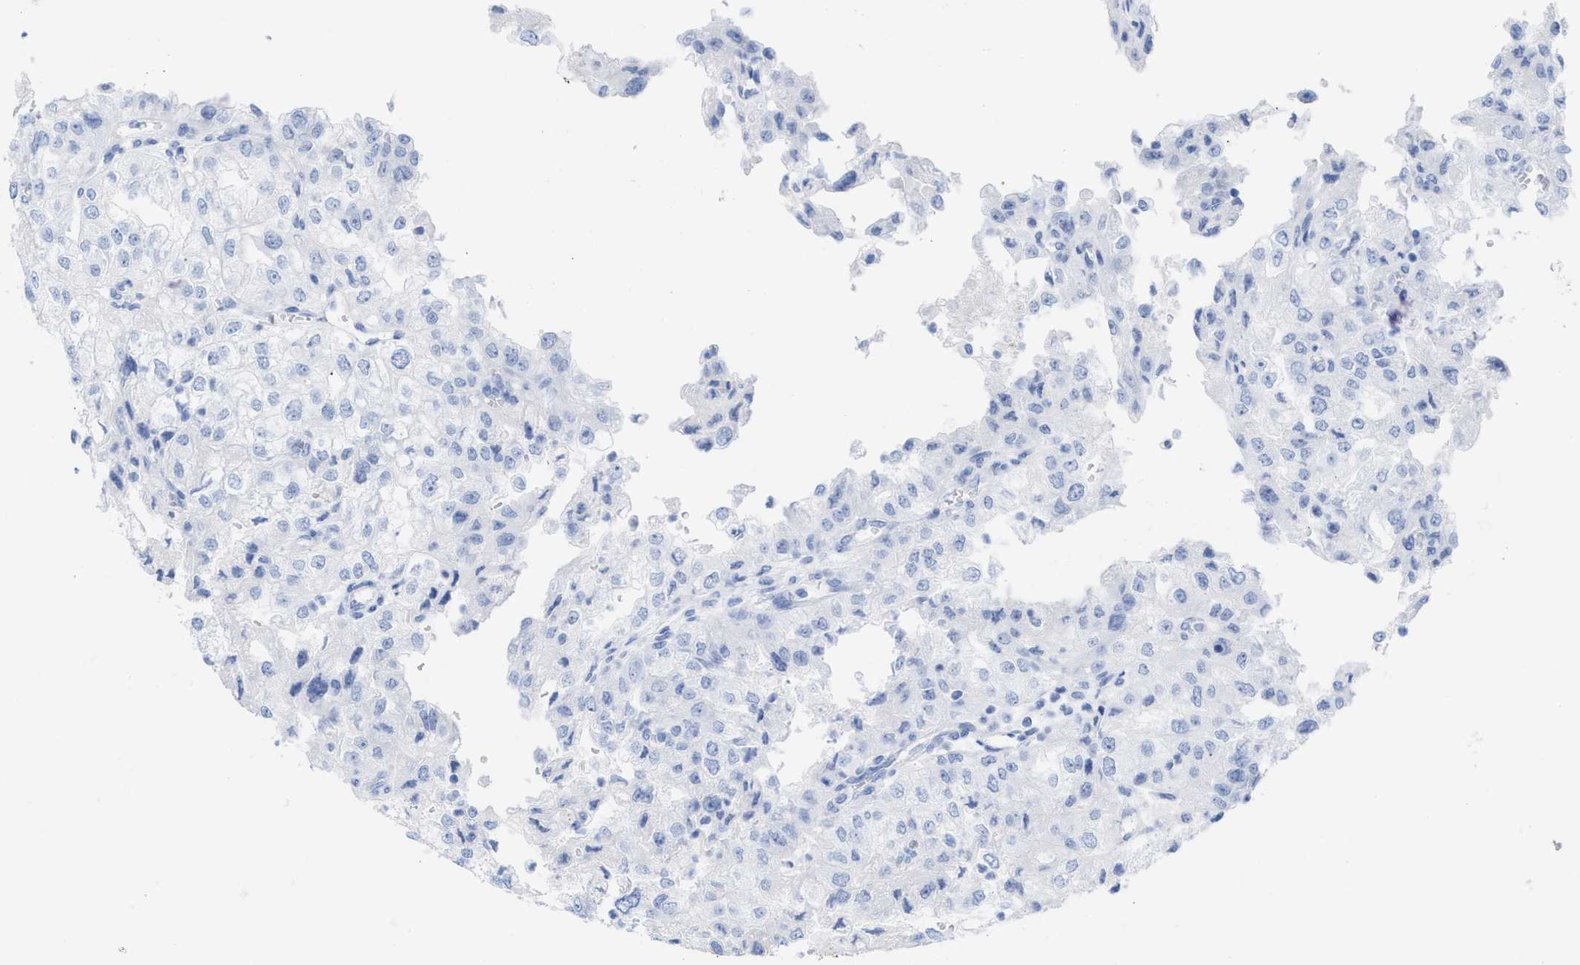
{"staining": {"intensity": "negative", "quantity": "none", "location": "none"}, "tissue": "renal cancer", "cell_type": "Tumor cells", "image_type": "cancer", "snomed": [{"axis": "morphology", "description": "Adenocarcinoma, NOS"}, {"axis": "topography", "description": "Kidney"}], "caption": "Immunohistochemical staining of human renal adenocarcinoma displays no significant expression in tumor cells.", "gene": "CPA1", "patient": {"sex": "female", "age": 54}}